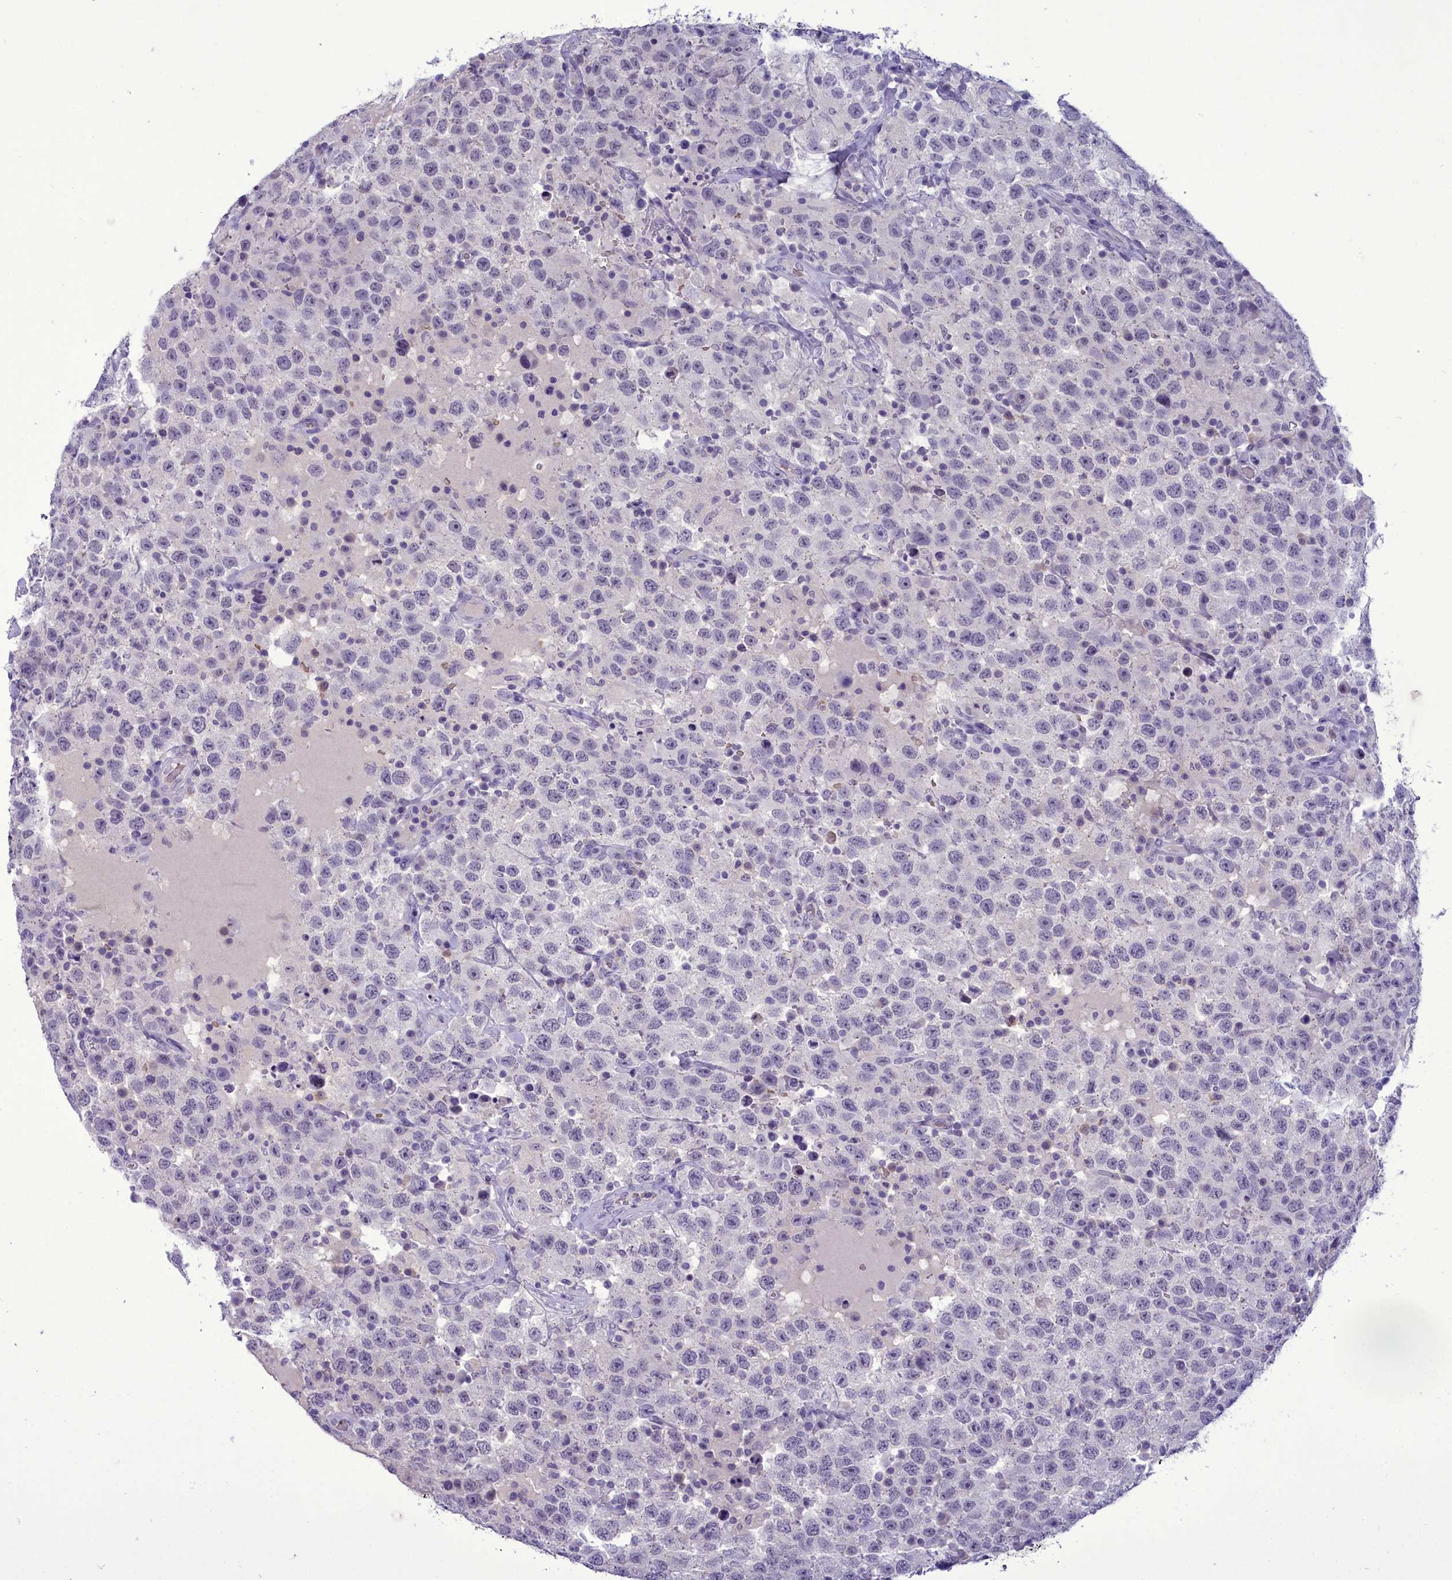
{"staining": {"intensity": "negative", "quantity": "none", "location": "none"}, "tissue": "testis cancer", "cell_type": "Tumor cells", "image_type": "cancer", "snomed": [{"axis": "morphology", "description": "Seminoma, NOS"}, {"axis": "topography", "description": "Testis"}], "caption": "The histopathology image reveals no staining of tumor cells in testis seminoma.", "gene": "OSTN", "patient": {"sex": "male", "age": 41}}